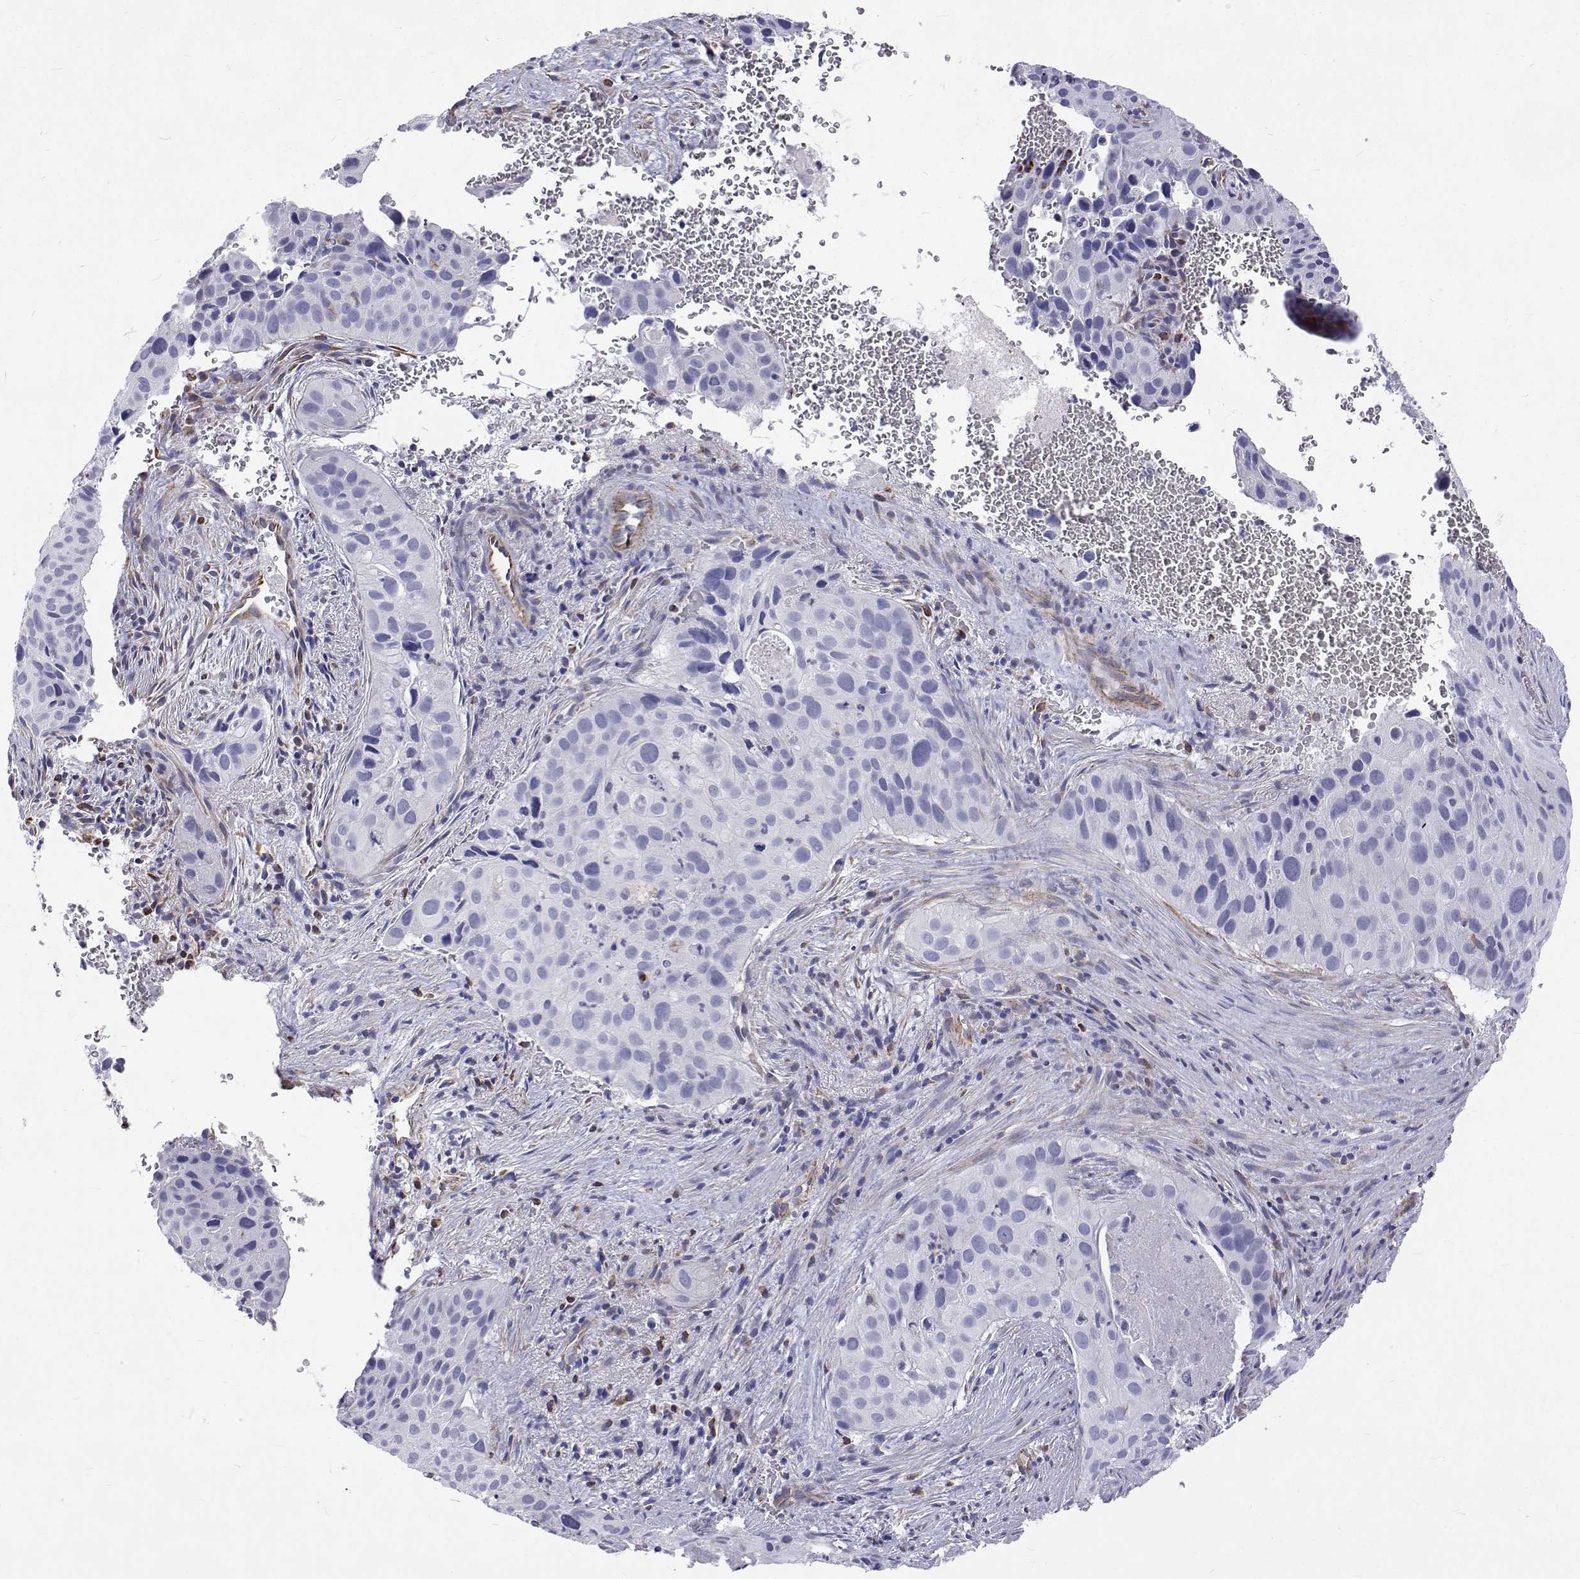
{"staining": {"intensity": "negative", "quantity": "none", "location": "none"}, "tissue": "cervical cancer", "cell_type": "Tumor cells", "image_type": "cancer", "snomed": [{"axis": "morphology", "description": "Squamous cell carcinoma, NOS"}, {"axis": "topography", "description": "Cervix"}], "caption": "The image shows no significant expression in tumor cells of cervical squamous cell carcinoma. The staining is performed using DAB (3,3'-diaminobenzidine) brown chromogen with nuclei counter-stained in using hematoxylin.", "gene": "OPRPN", "patient": {"sex": "female", "age": 38}}